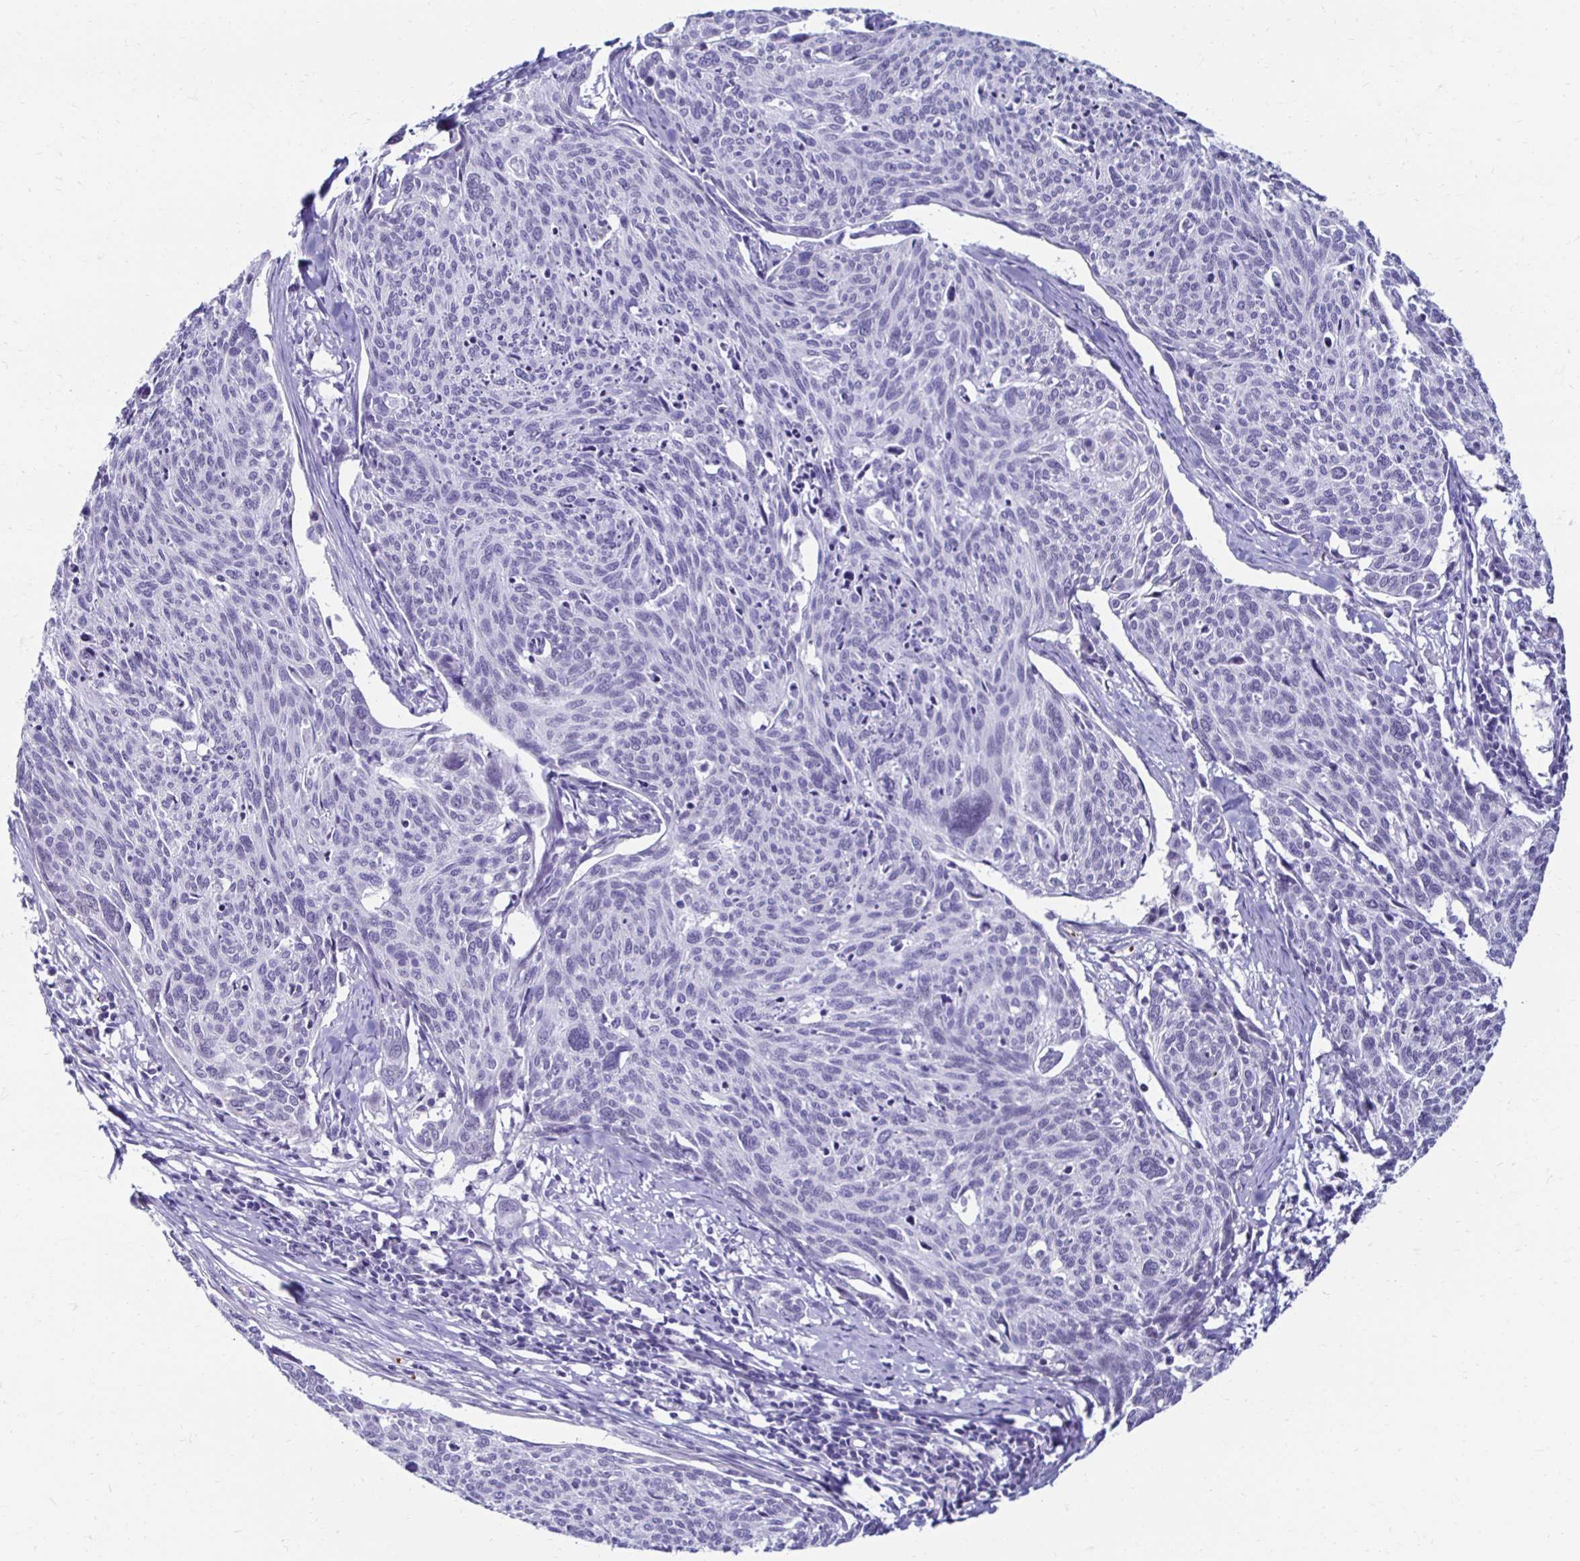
{"staining": {"intensity": "negative", "quantity": "none", "location": "none"}, "tissue": "cervical cancer", "cell_type": "Tumor cells", "image_type": "cancer", "snomed": [{"axis": "morphology", "description": "Squamous cell carcinoma, NOS"}, {"axis": "topography", "description": "Cervix"}], "caption": "An immunohistochemistry micrograph of cervical squamous cell carcinoma is shown. There is no staining in tumor cells of cervical squamous cell carcinoma.", "gene": "RHBDL3", "patient": {"sex": "female", "age": 49}}